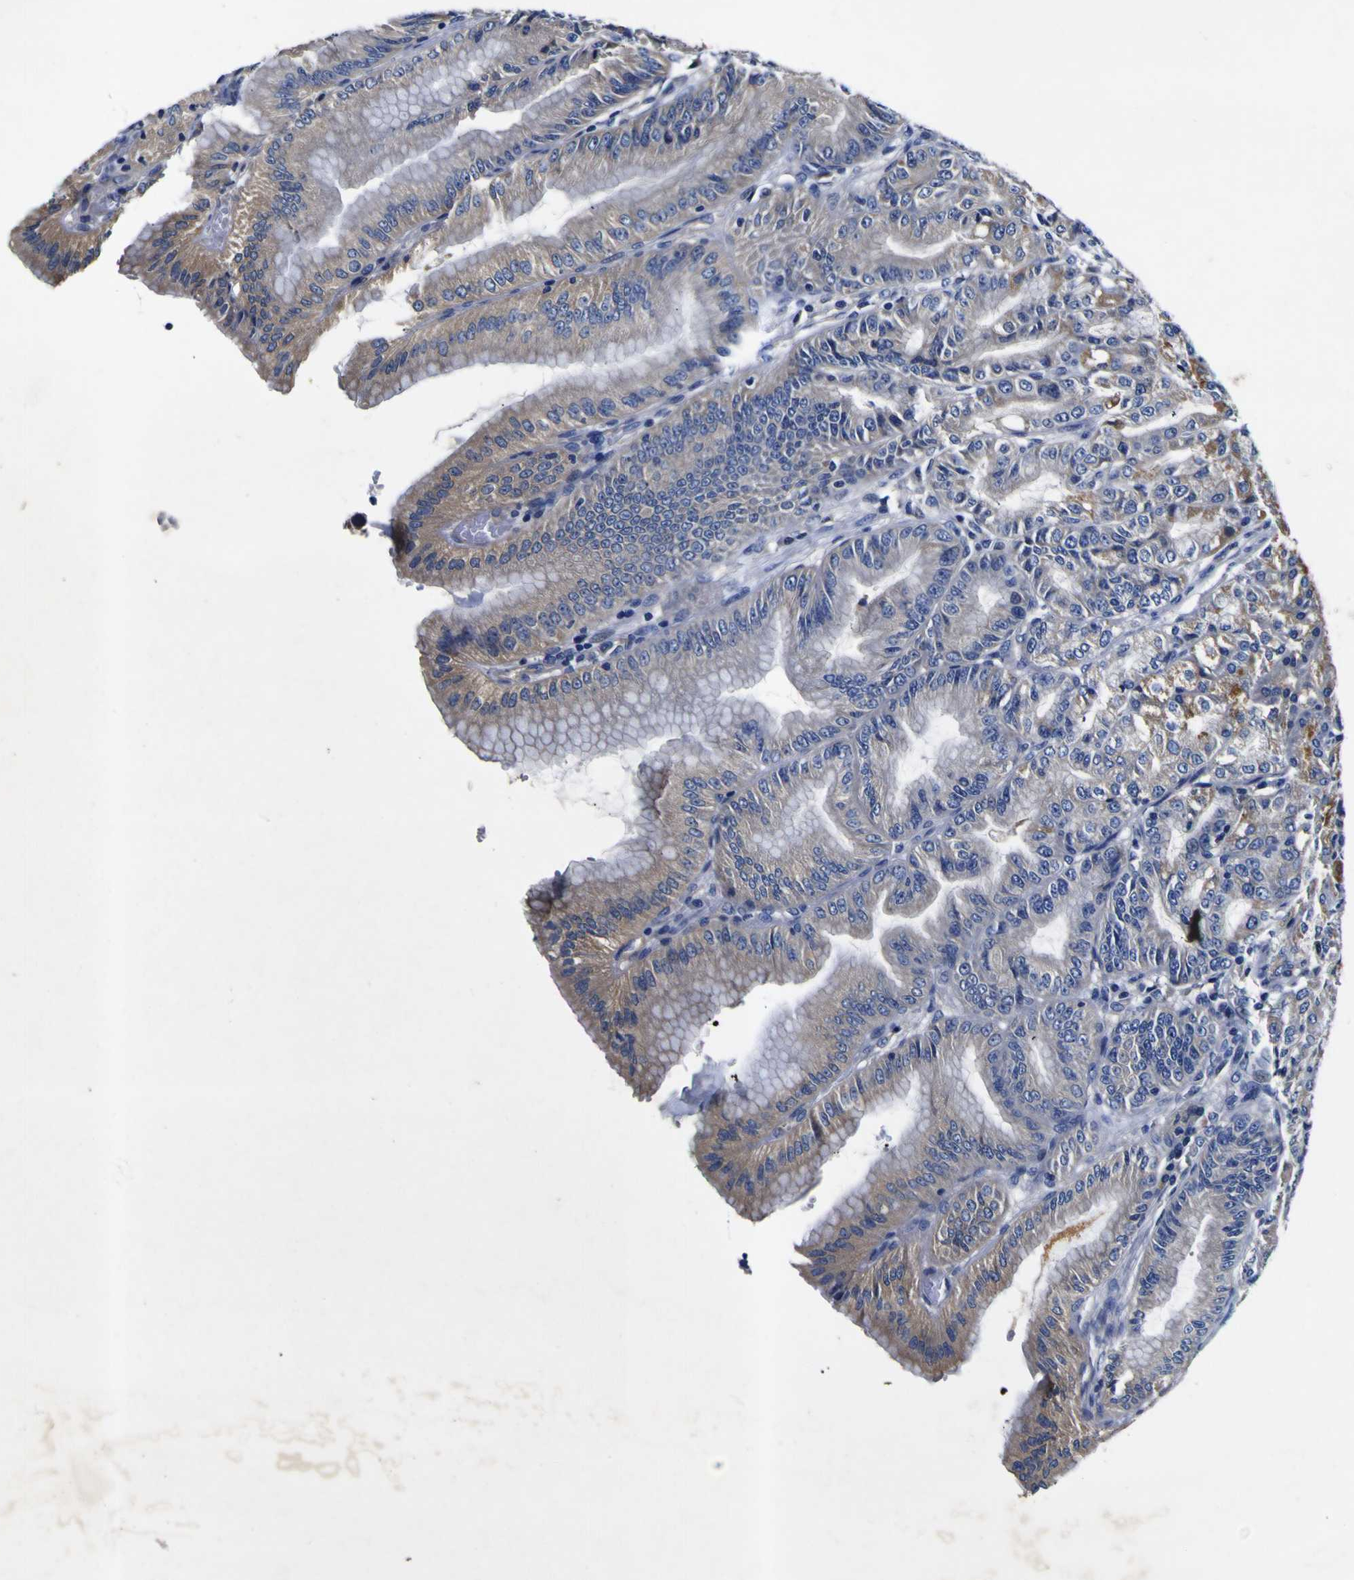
{"staining": {"intensity": "moderate", "quantity": "25%-75%", "location": "cytoplasmic/membranous"}, "tissue": "stomach", "cell_type": "Glandular cells", "image_type": "normal", "snomed": [{"axis": "morphology", "description": "Normal tissue, NOS"}, {"axis": "topography", "description": "Stomach, lower"}], "caption": "Protein analysis of unremarkable stomach shows moderate cytoplasmic/membranous expression in approximately 25%-75% of glandular cells.", "gene": "VASN", "patient": {"sex": "male", "age": 71}}